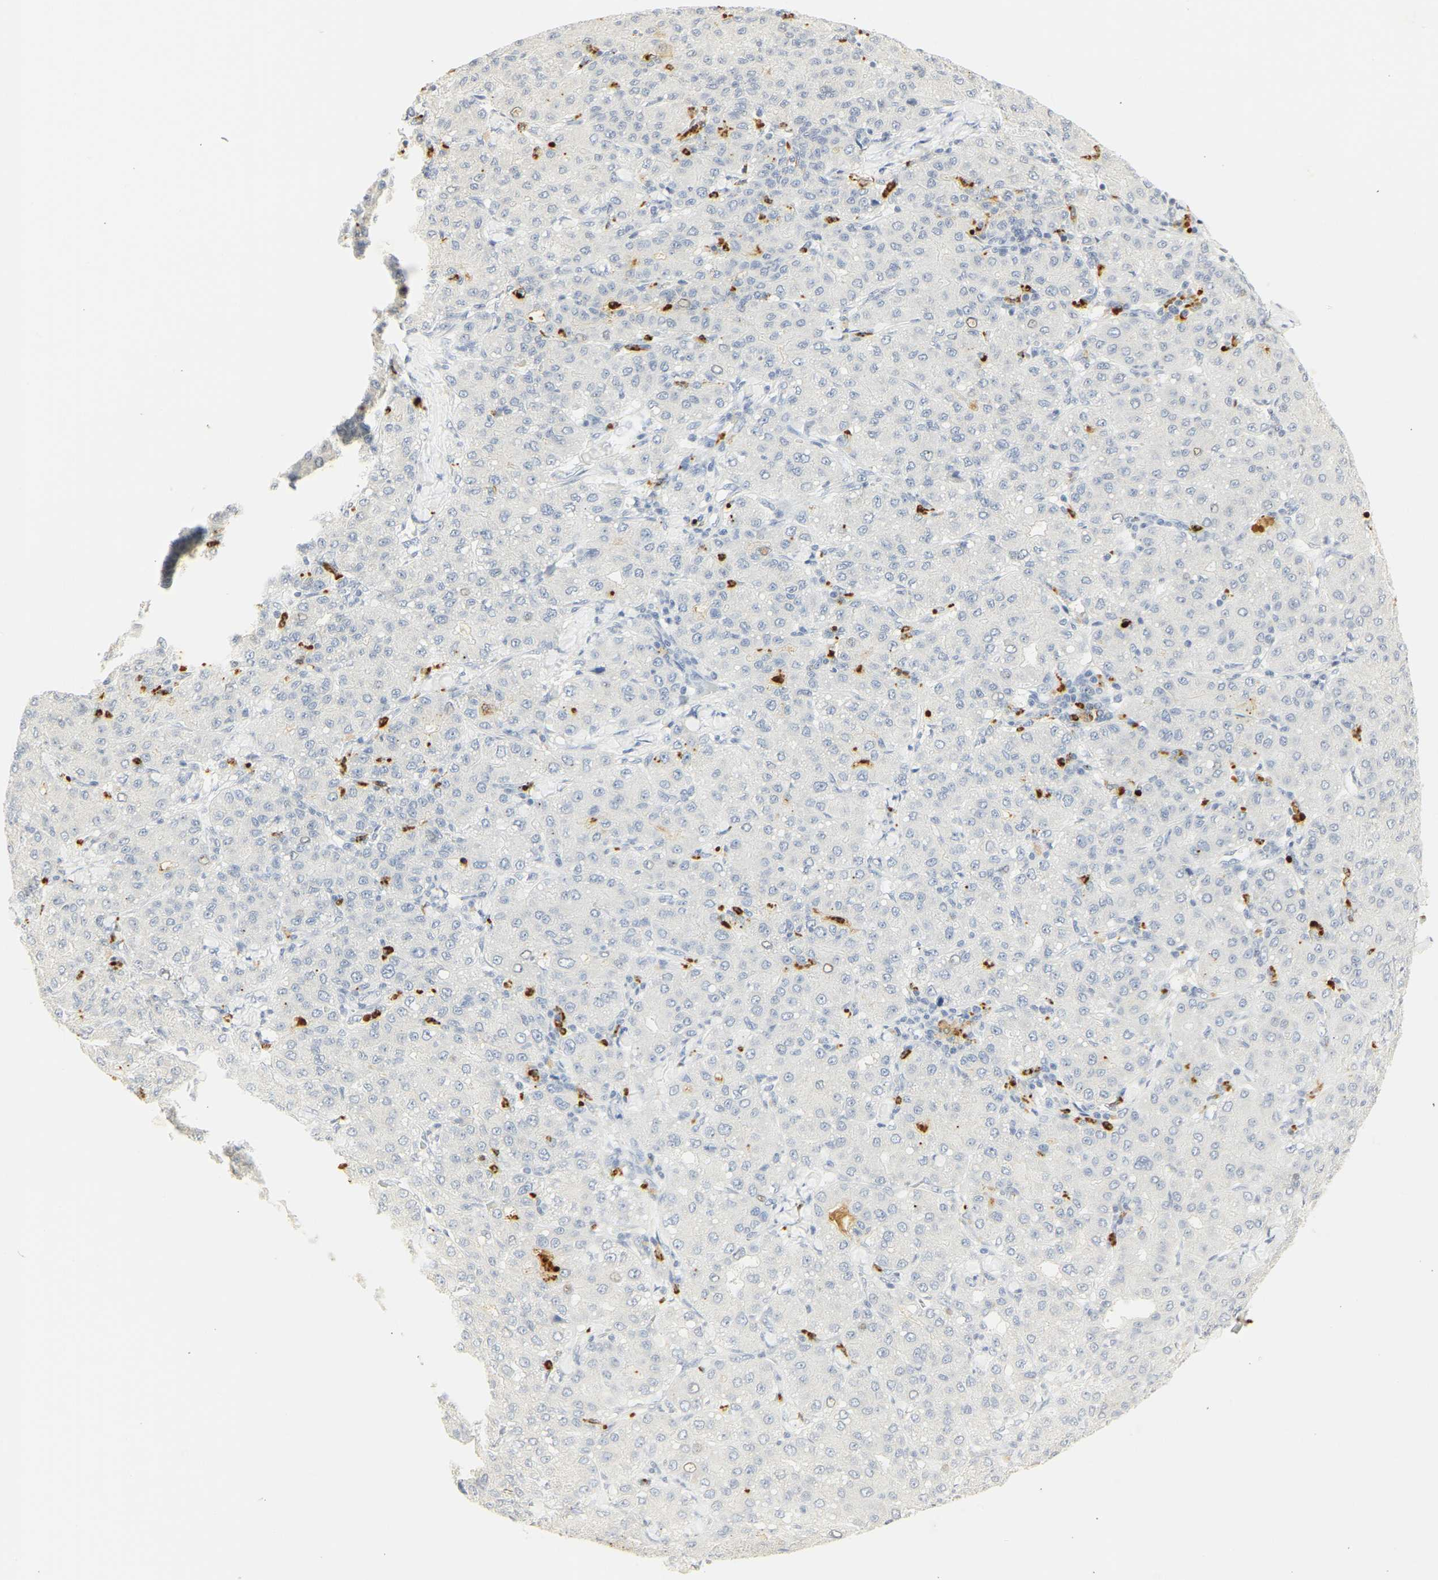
{"staining": {"intensity": "negative", "quantity": "none", "location": "none"}, "tissue": "liver cancer", "cell_type": "Tumor cells", "image_type": "cancer", "snomed": [{"axis": "morphology", "description": "Carcinoma, Hepatocellular, NOS"}, {"axis": "topography", "description": "Liver"}], "caption": "This is an immunohistochemistry image of liver hepatocellular carcinoma. There is no expression in tumor cells.", "gene": "MPO", "patient": {"sex": "male", "age": 65}}